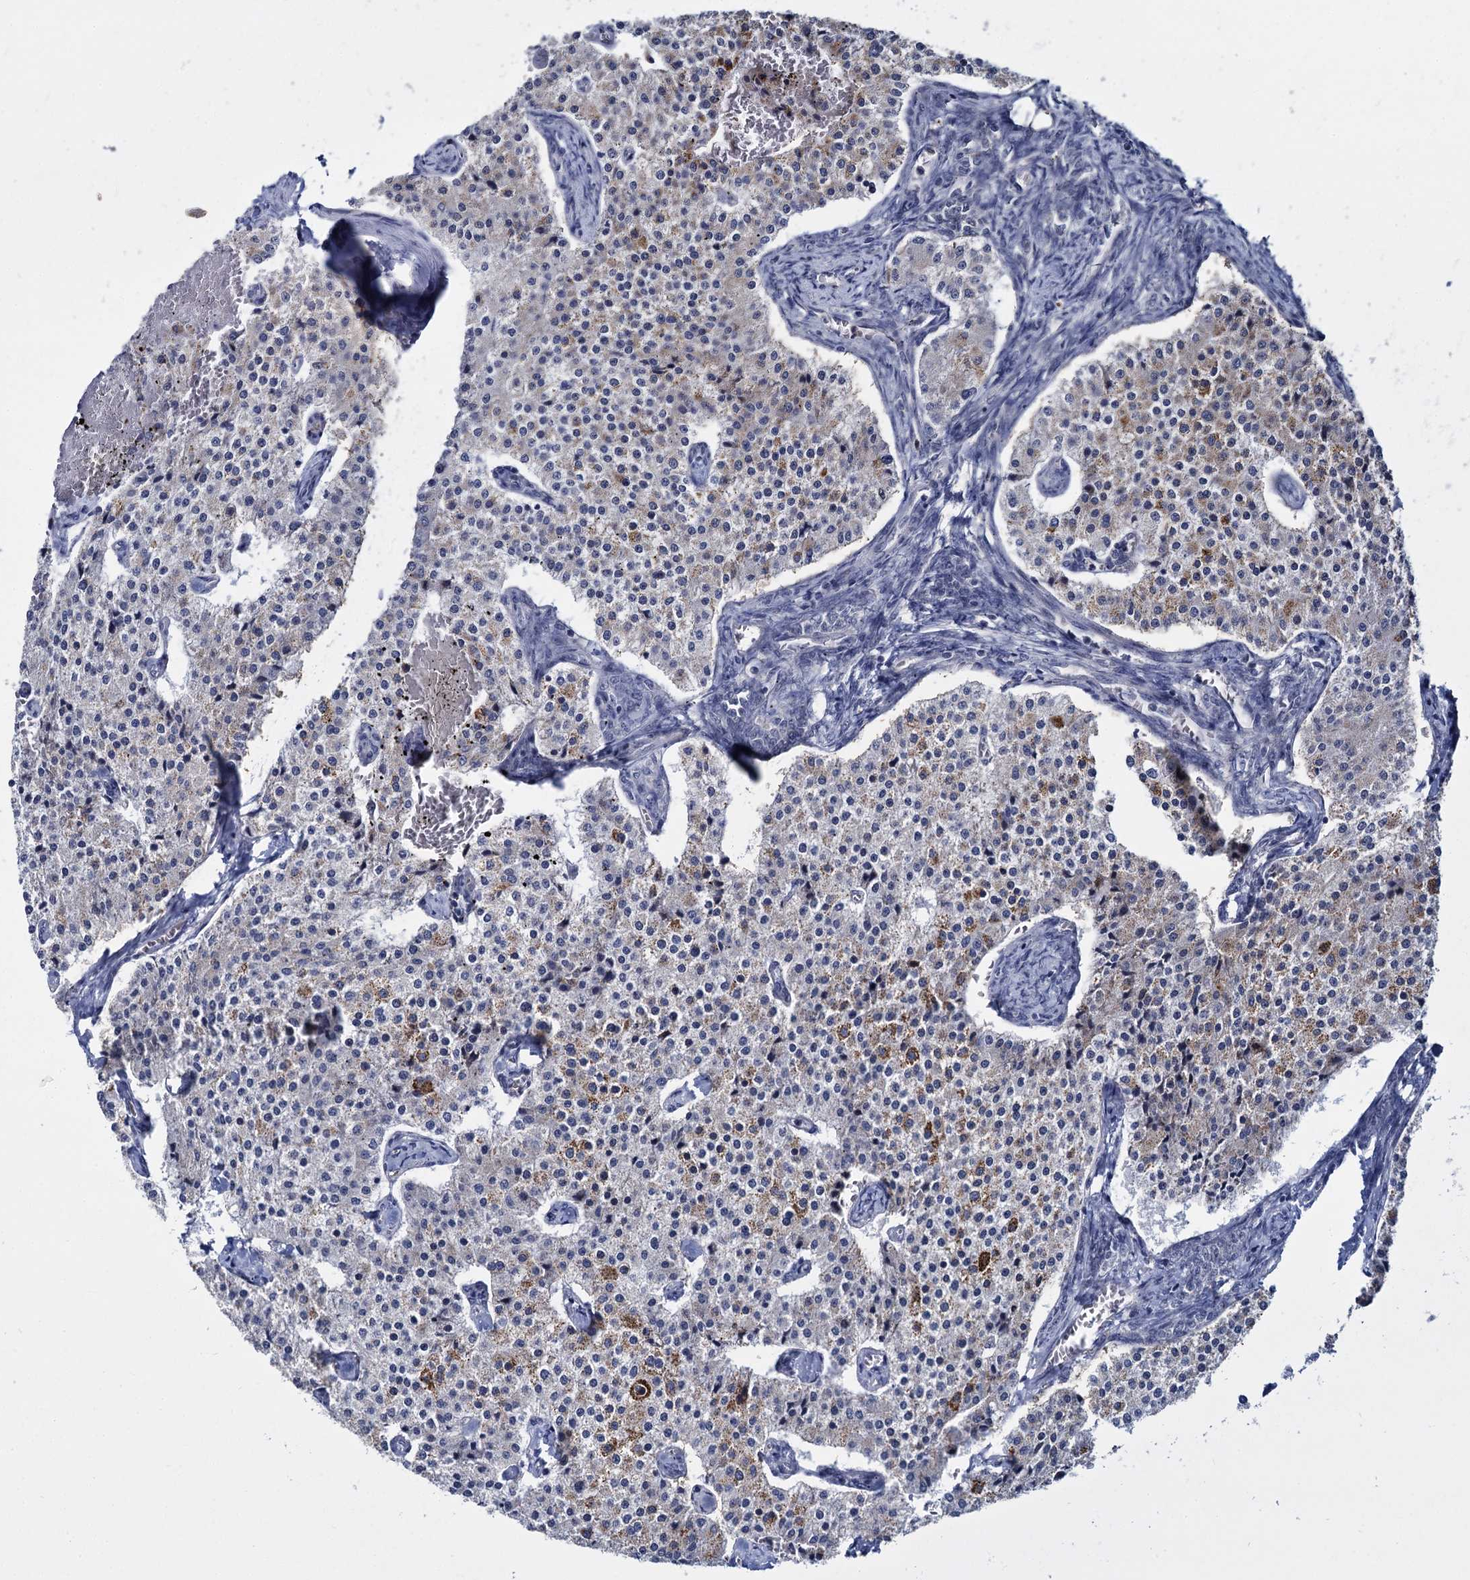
{"staining": {"intensity": "negative", "quantity": "none", "location": "none"}, "tissue": "carcinoid", "cell_type": "Tumor cells", "image_type": "cancer", "snomed": [{"axis": "morphology", "description": "Carcinoid, malignant, NOS"}, {"axis": "topography", "description": "Colon"}], "caption": "Tumor cells are negative for protein expression in human carcinoid.", "gene": "RPUSD4", "patient": {"sex": "female", "age": 52}}